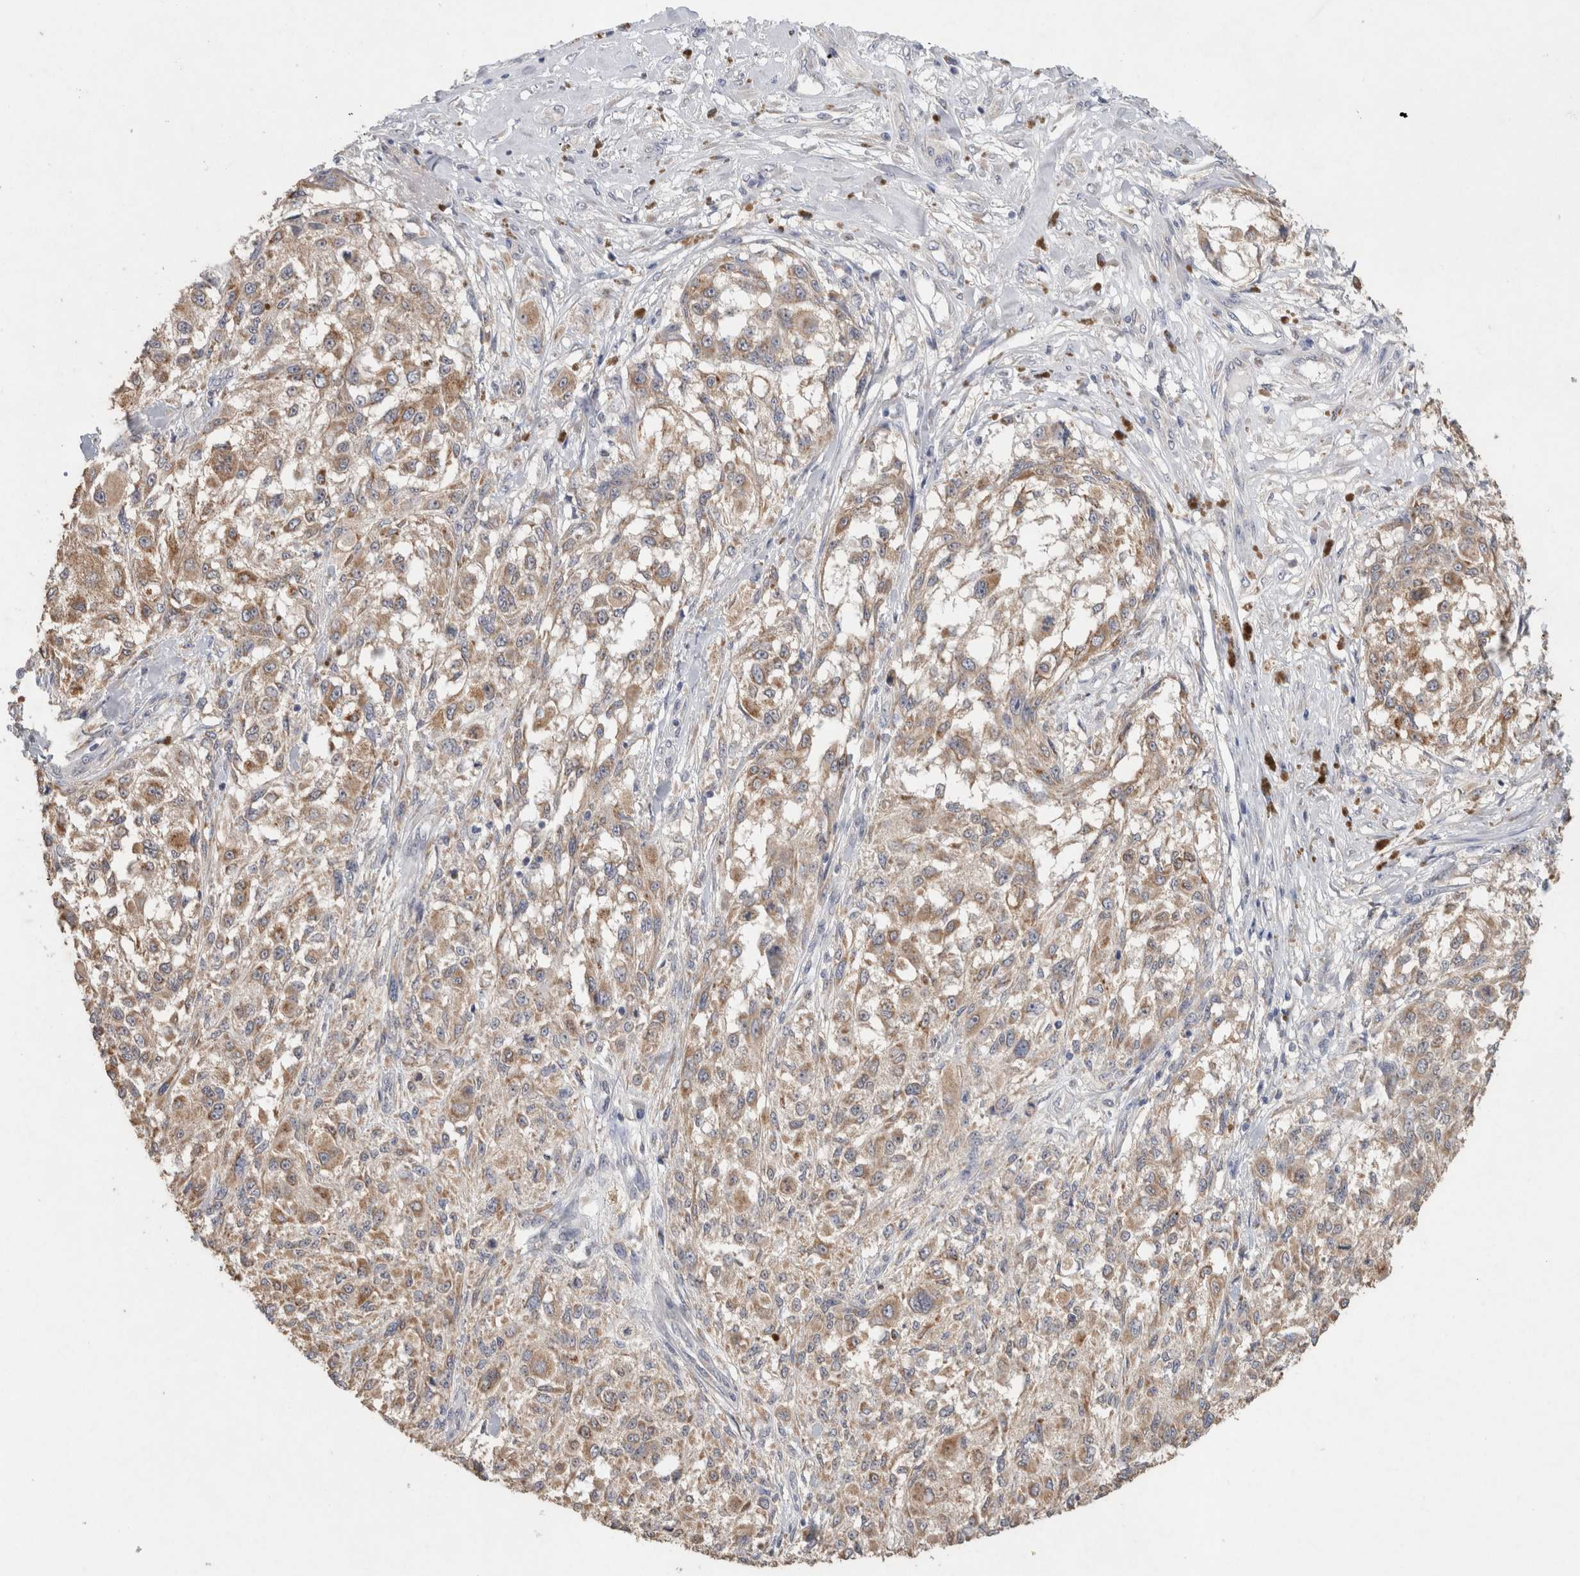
{"staining": {"intensity": "moderate", "quantity": ">75%", "location": "cytoplasmic/membranous"}, "tissue": "melanoma", "cell_type": "Tumor cells", "image_type": "cancer", "snomed": [{"axis": "morphology", "description": "Necrosis, NOS"}, {"axis": "morphology", "description": "Malignant melanoma, NOS"}, {"axis": "topography", "description": "Skin"}], "caption": "Brown immunohistochemical staining in malignant melanoma shows moderate cytoplasmic/membranous positivity in approximately >75% of tumor cells.", "gene": "RAB14", "patient": {"sex": "female", "age": 87}}